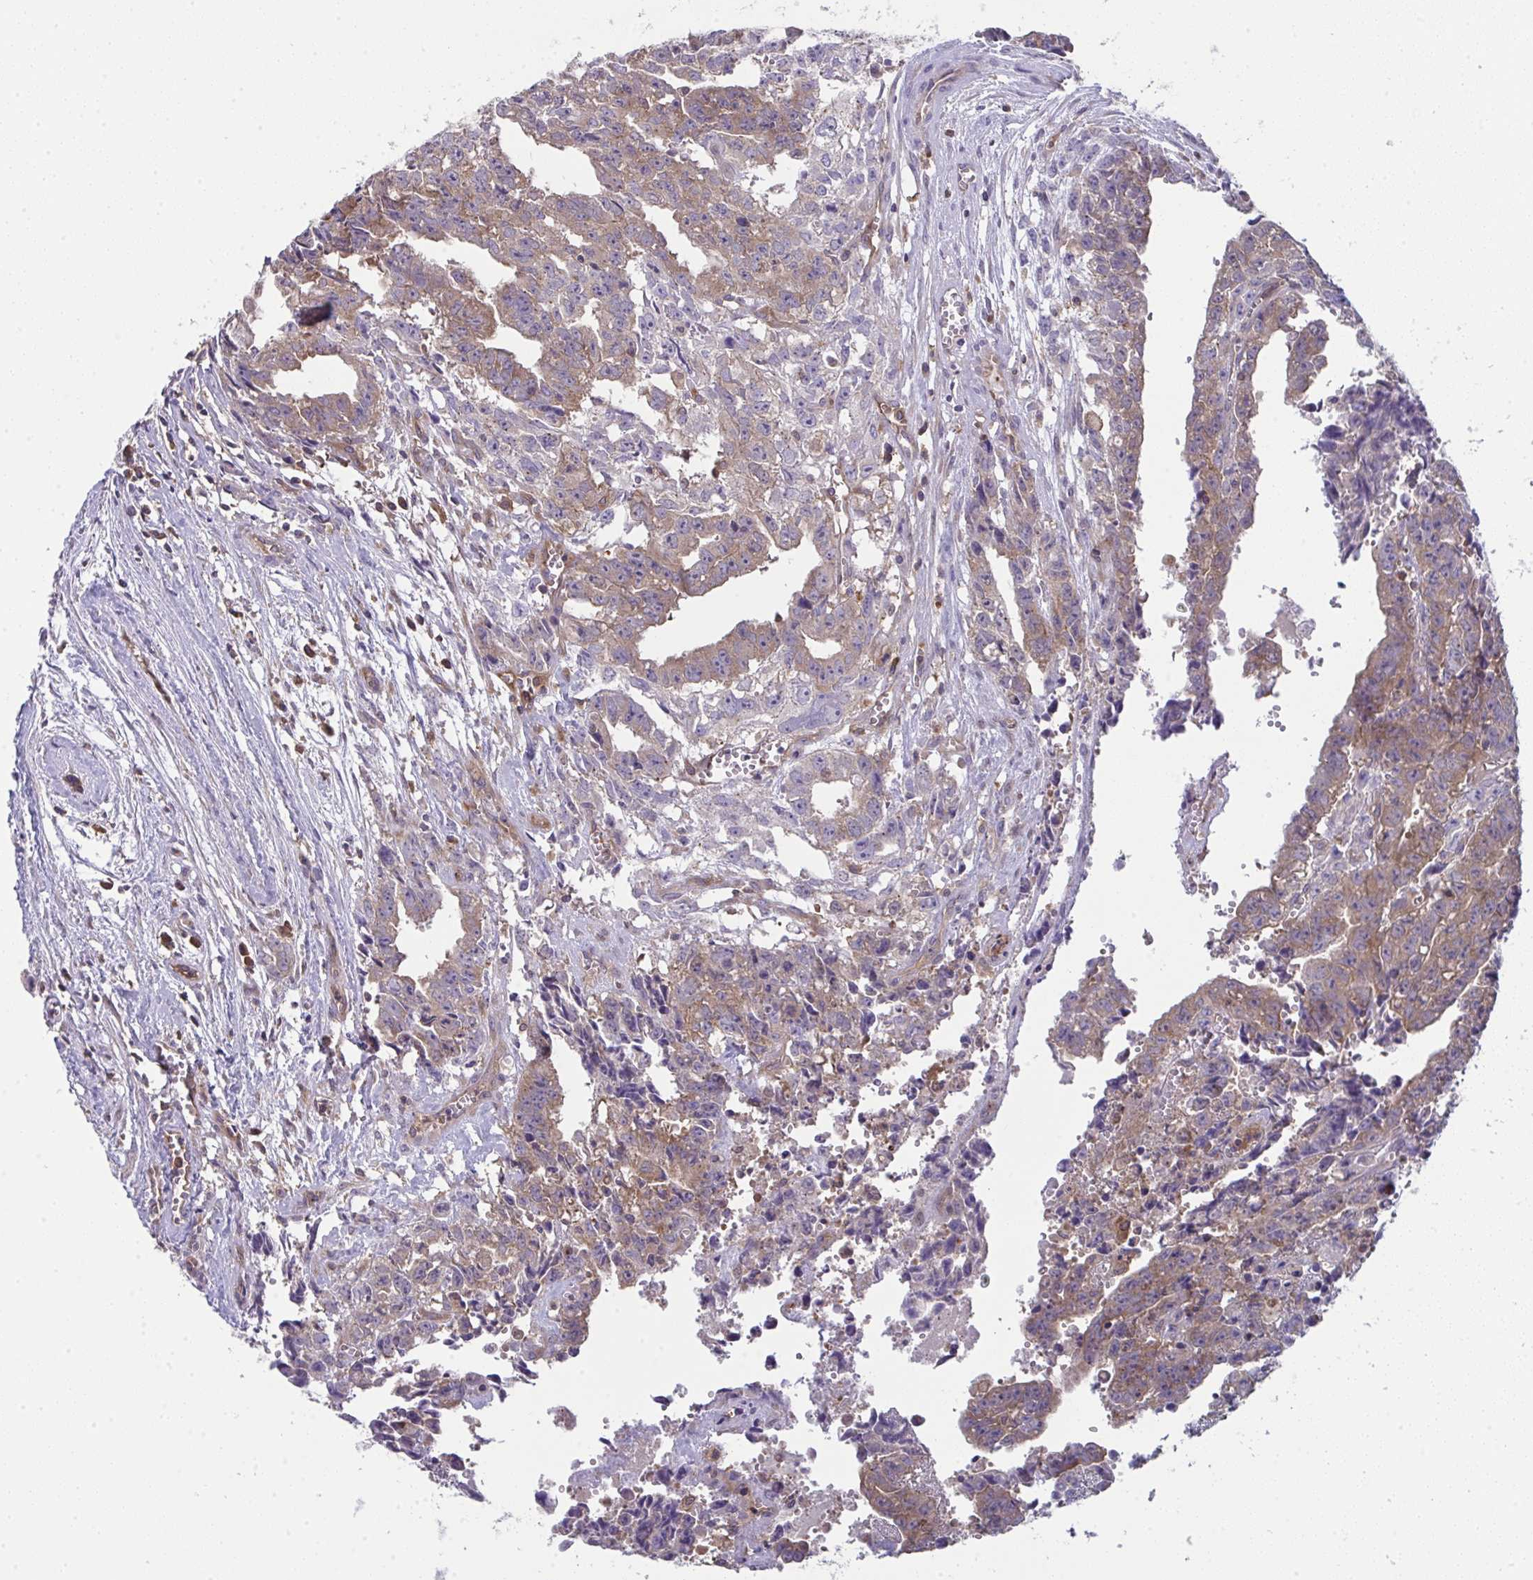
{"staining": {"intensity": "moderate", "quantity": ">75%", "location": "cytoplasmic/membranous"}, "tissue": "testis cancer", "cell_type": "Tumor cells", "image_type": "cancer", "snomed": [{"axis": "morphology", "description": "Carcinoma, Embryonal, NOS"}, {"axis": "morphology", "description": "Teratoma, malignant, NOS"}, {"axis": "topography", "description": "Testis"}], "caption": "DAB immunohistochemical staining of embryonal carcinoma (testis) exhibits moderate cytoplasmic/membranous protein positivity in about >75% of tumor cells.", "gene": "ALDH16A1", "patient": {"sex": "male", "age": 24}}